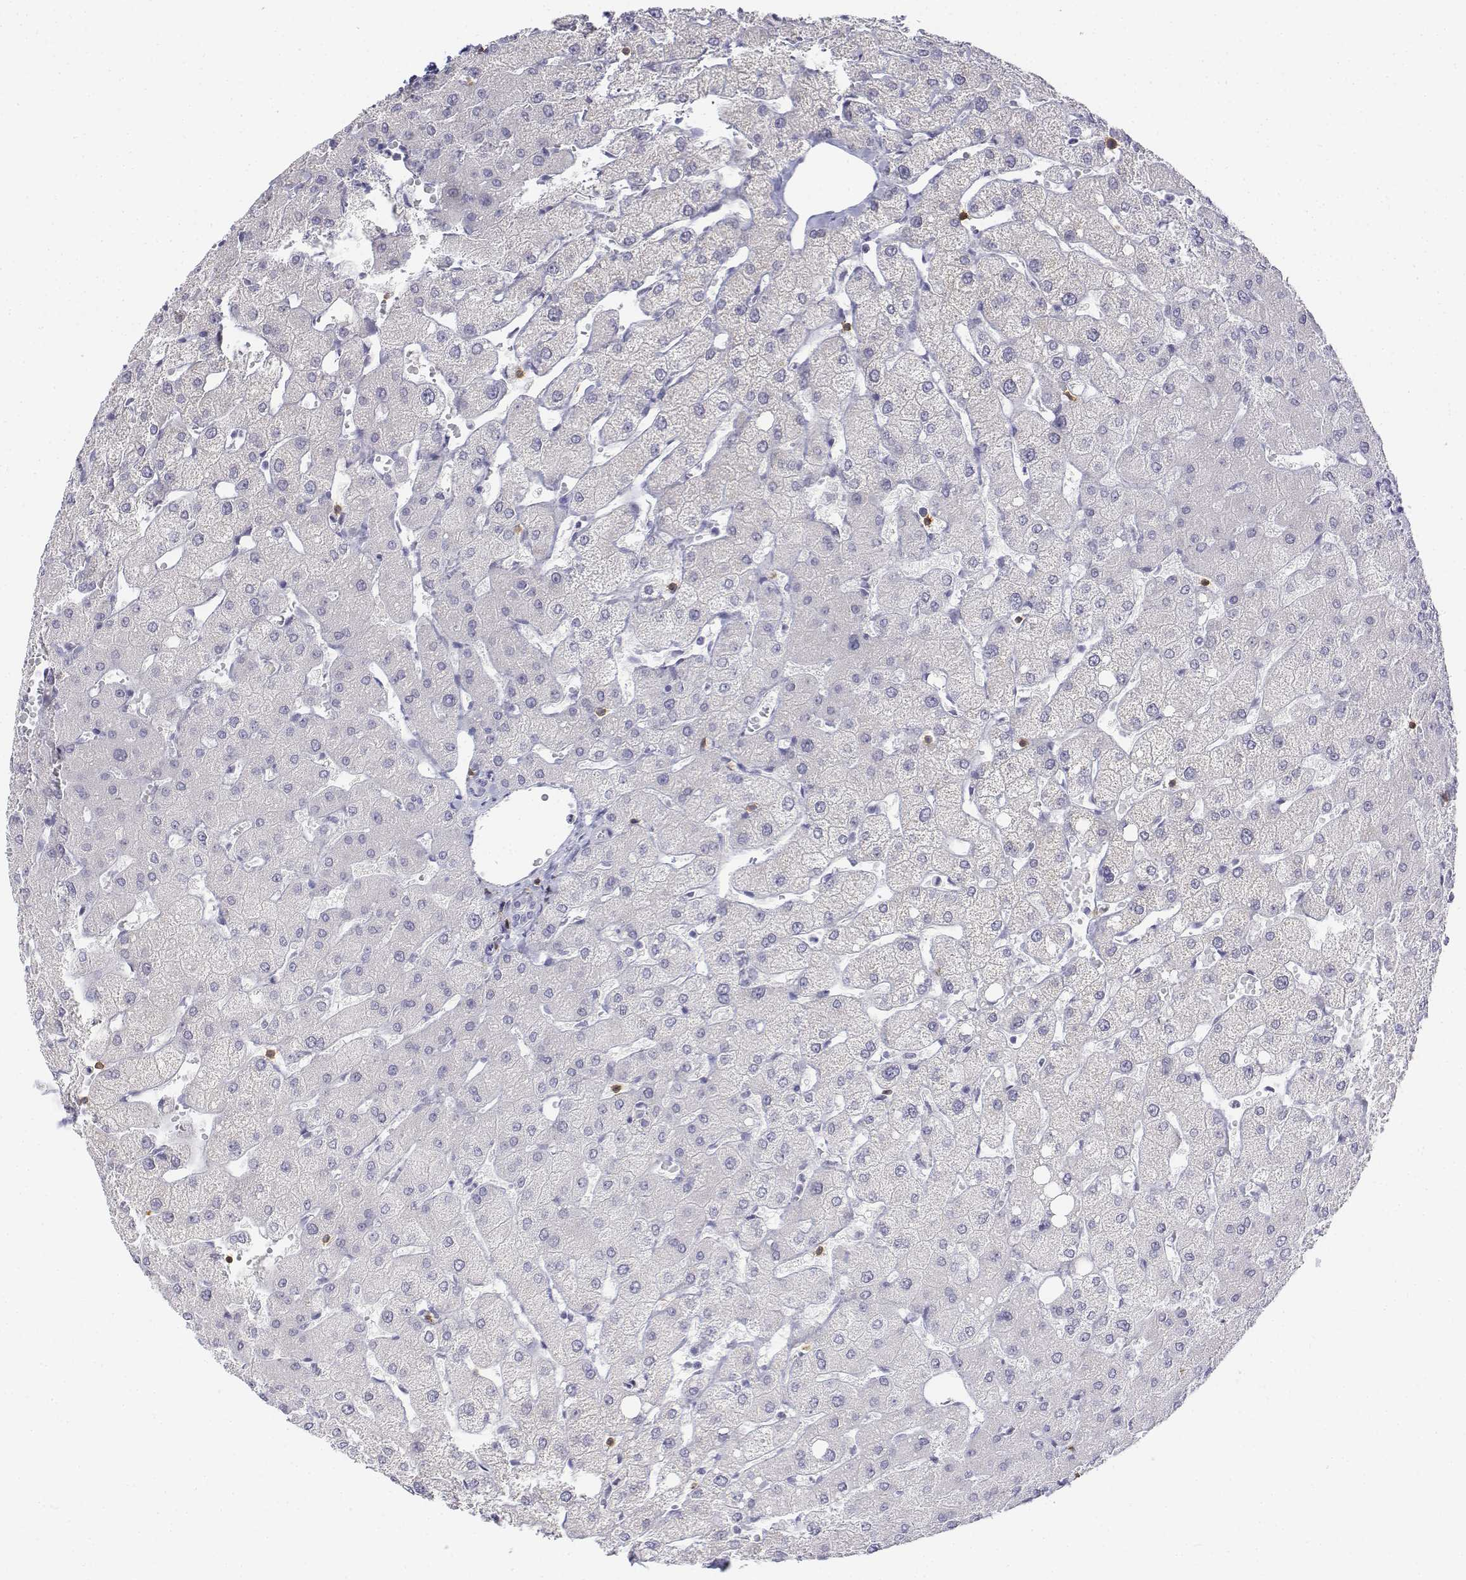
{"staining": {"intensity": "negative", "quantity": "none", "location": "none"}, "tissue": "liver", "cell_type": "Cholangiocytes", "image_type": "normal", "snomed": [{"axis": "morphology", "description": "Normal tissue, NOS"}, {"axis": "topography", "description": "Liver"}], "caption": "Protein analysis of benign liver shows no significant expression in cholangiocytes.", "gene": "CD3E", "patient": {"sex": "female", "age": 54}}